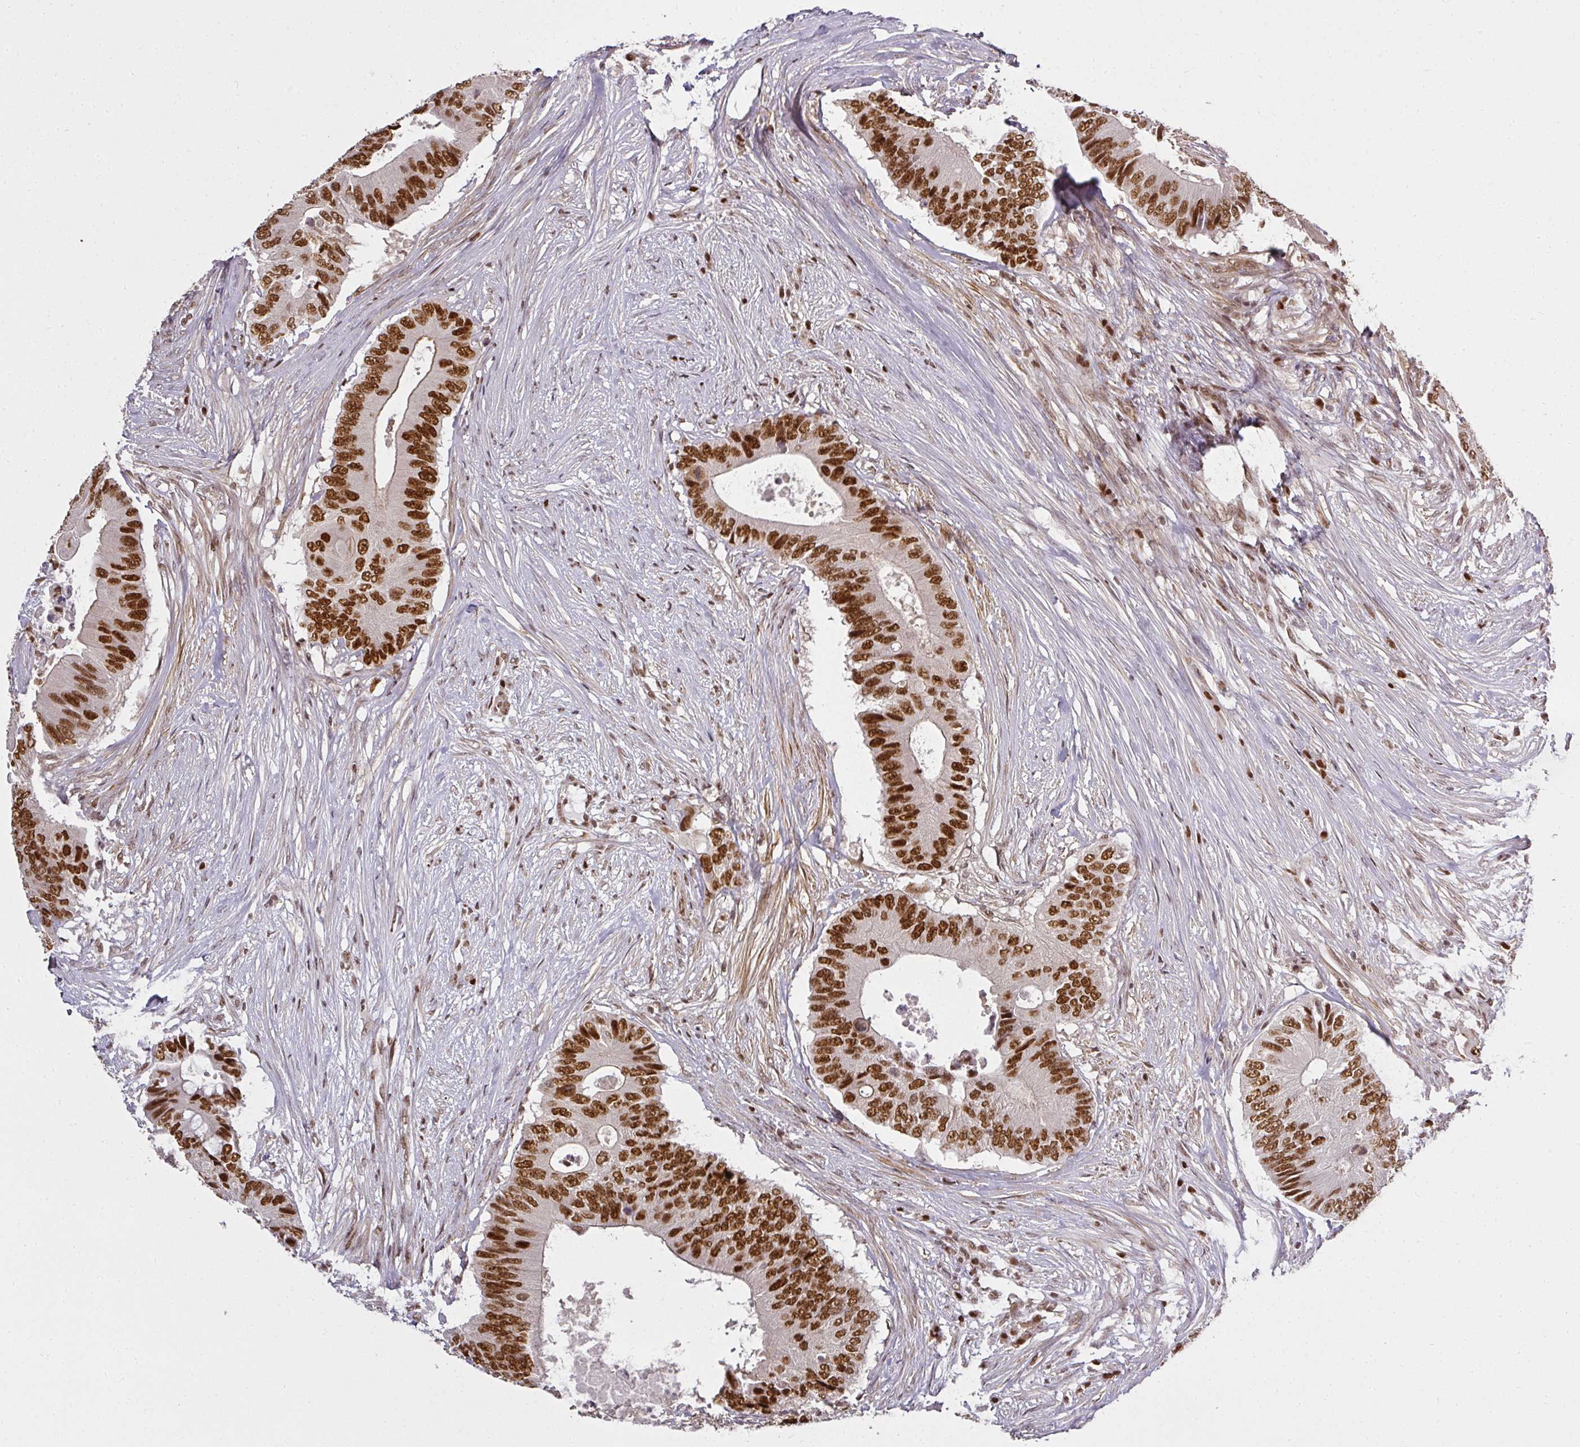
{"staining": {"intensity": "strong", "quantity": ">75%", "location": "nuclear"}, "tissue": "colorectal cancer", "cell_type": "Tumor cells", "image_type": "cancer", "snomed": [{"axis": "morphology", "description": "Adenocarcinoma, NOS"}, {"axis": "topography", "description": "Colon"}], "caption": "Protein expression analysis of colorectal cancer (adenocarcinoma) reveals strong nuclear staining in approximately >75% of tumor cells.", "gene": "GPRIN2", "patient": {"sex": "male", "age": 71}}